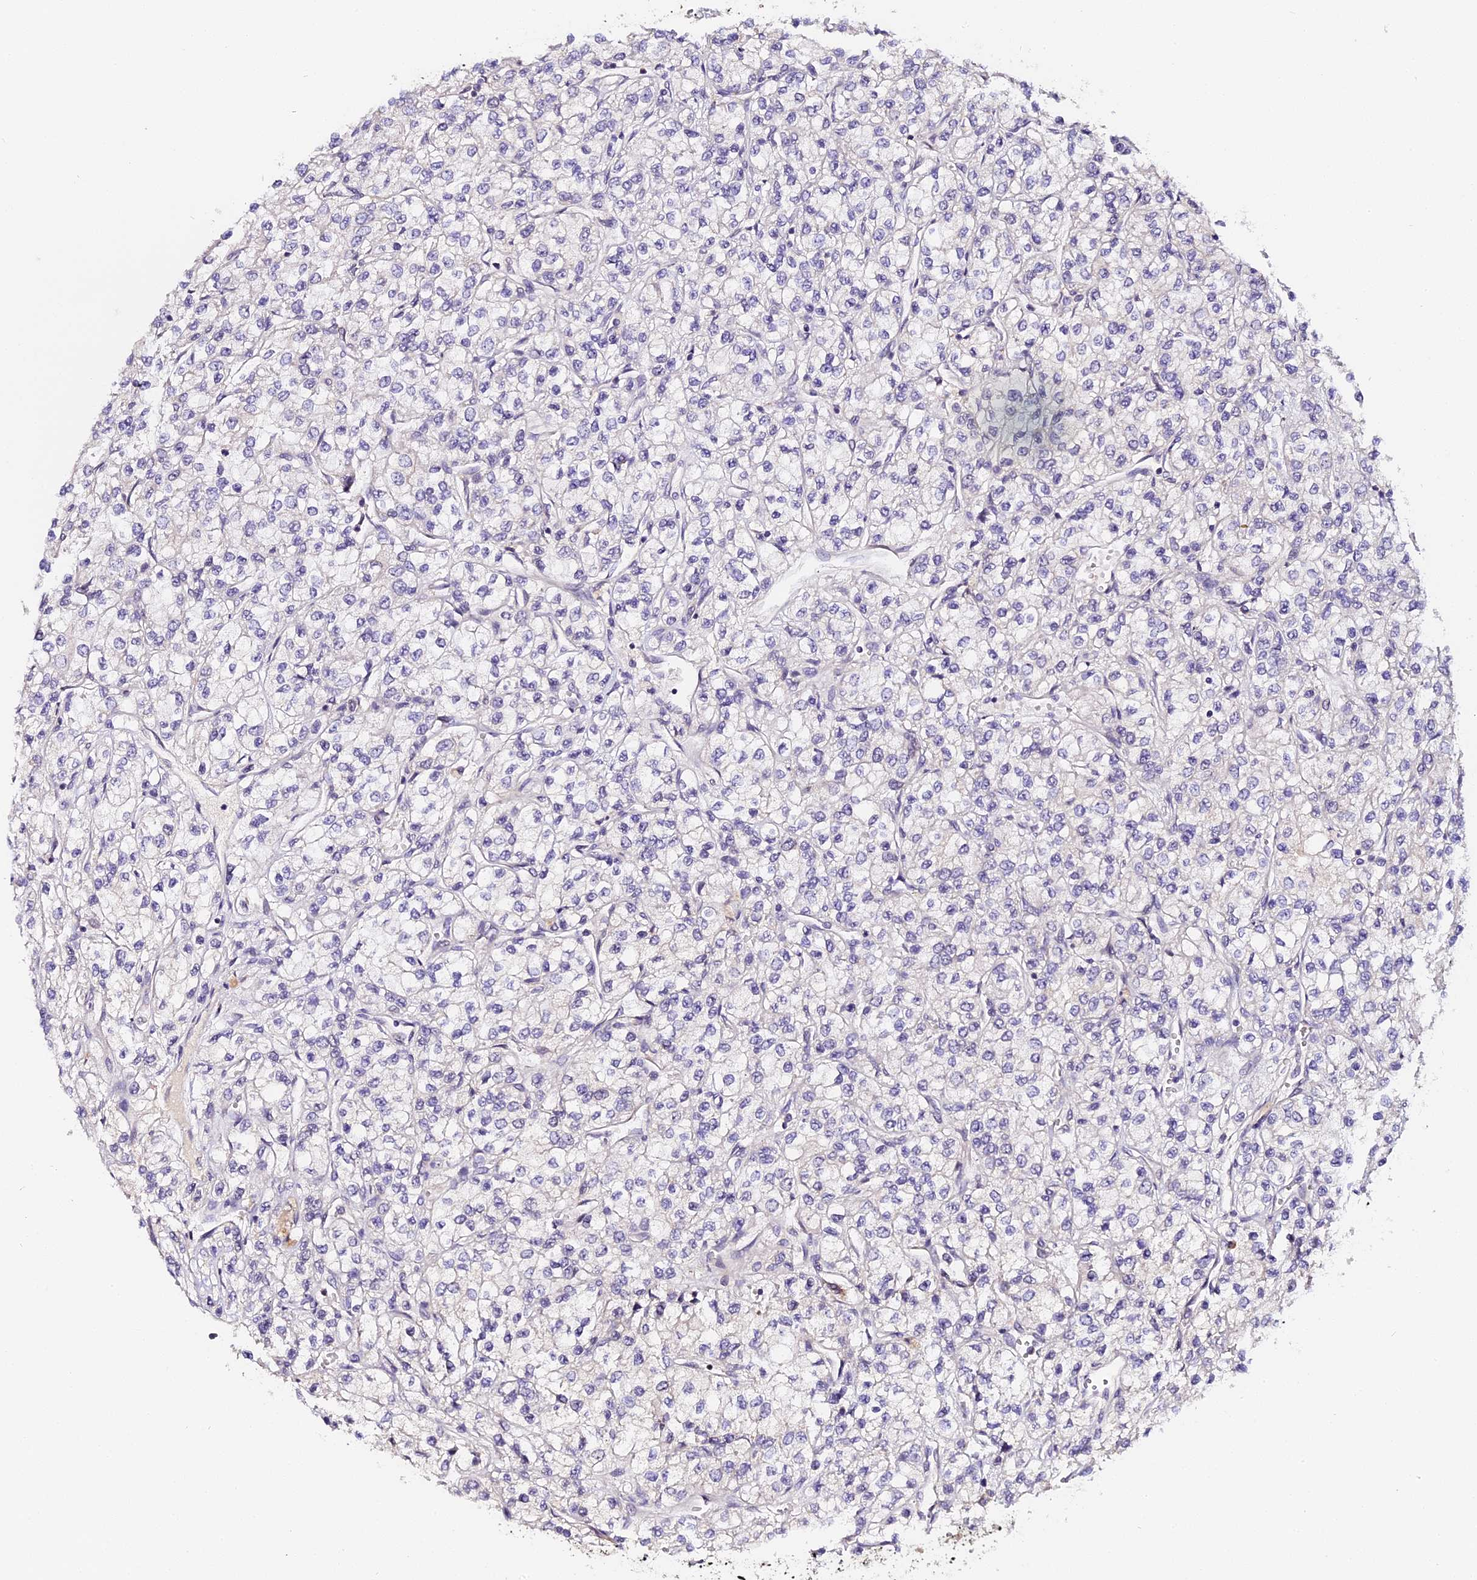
{"staining": {"intensity": "negative", "quantity": "none", "location": "none"}, "tissue": "renal cancer", "cell_type": "Tumor cells", "image_type": "cancer", "snomed": [{"axis": "morphology", "description": "Adenocarcinoma, NOS"}, {"axis": "topography", "description": "Kidney"}], "caption": "Immunohistochemical staining of human renal cancer exhibits no significant staining in tumor cells.", "gene": "IMPACT", "patient": {"sex": "male", "age": 80}}